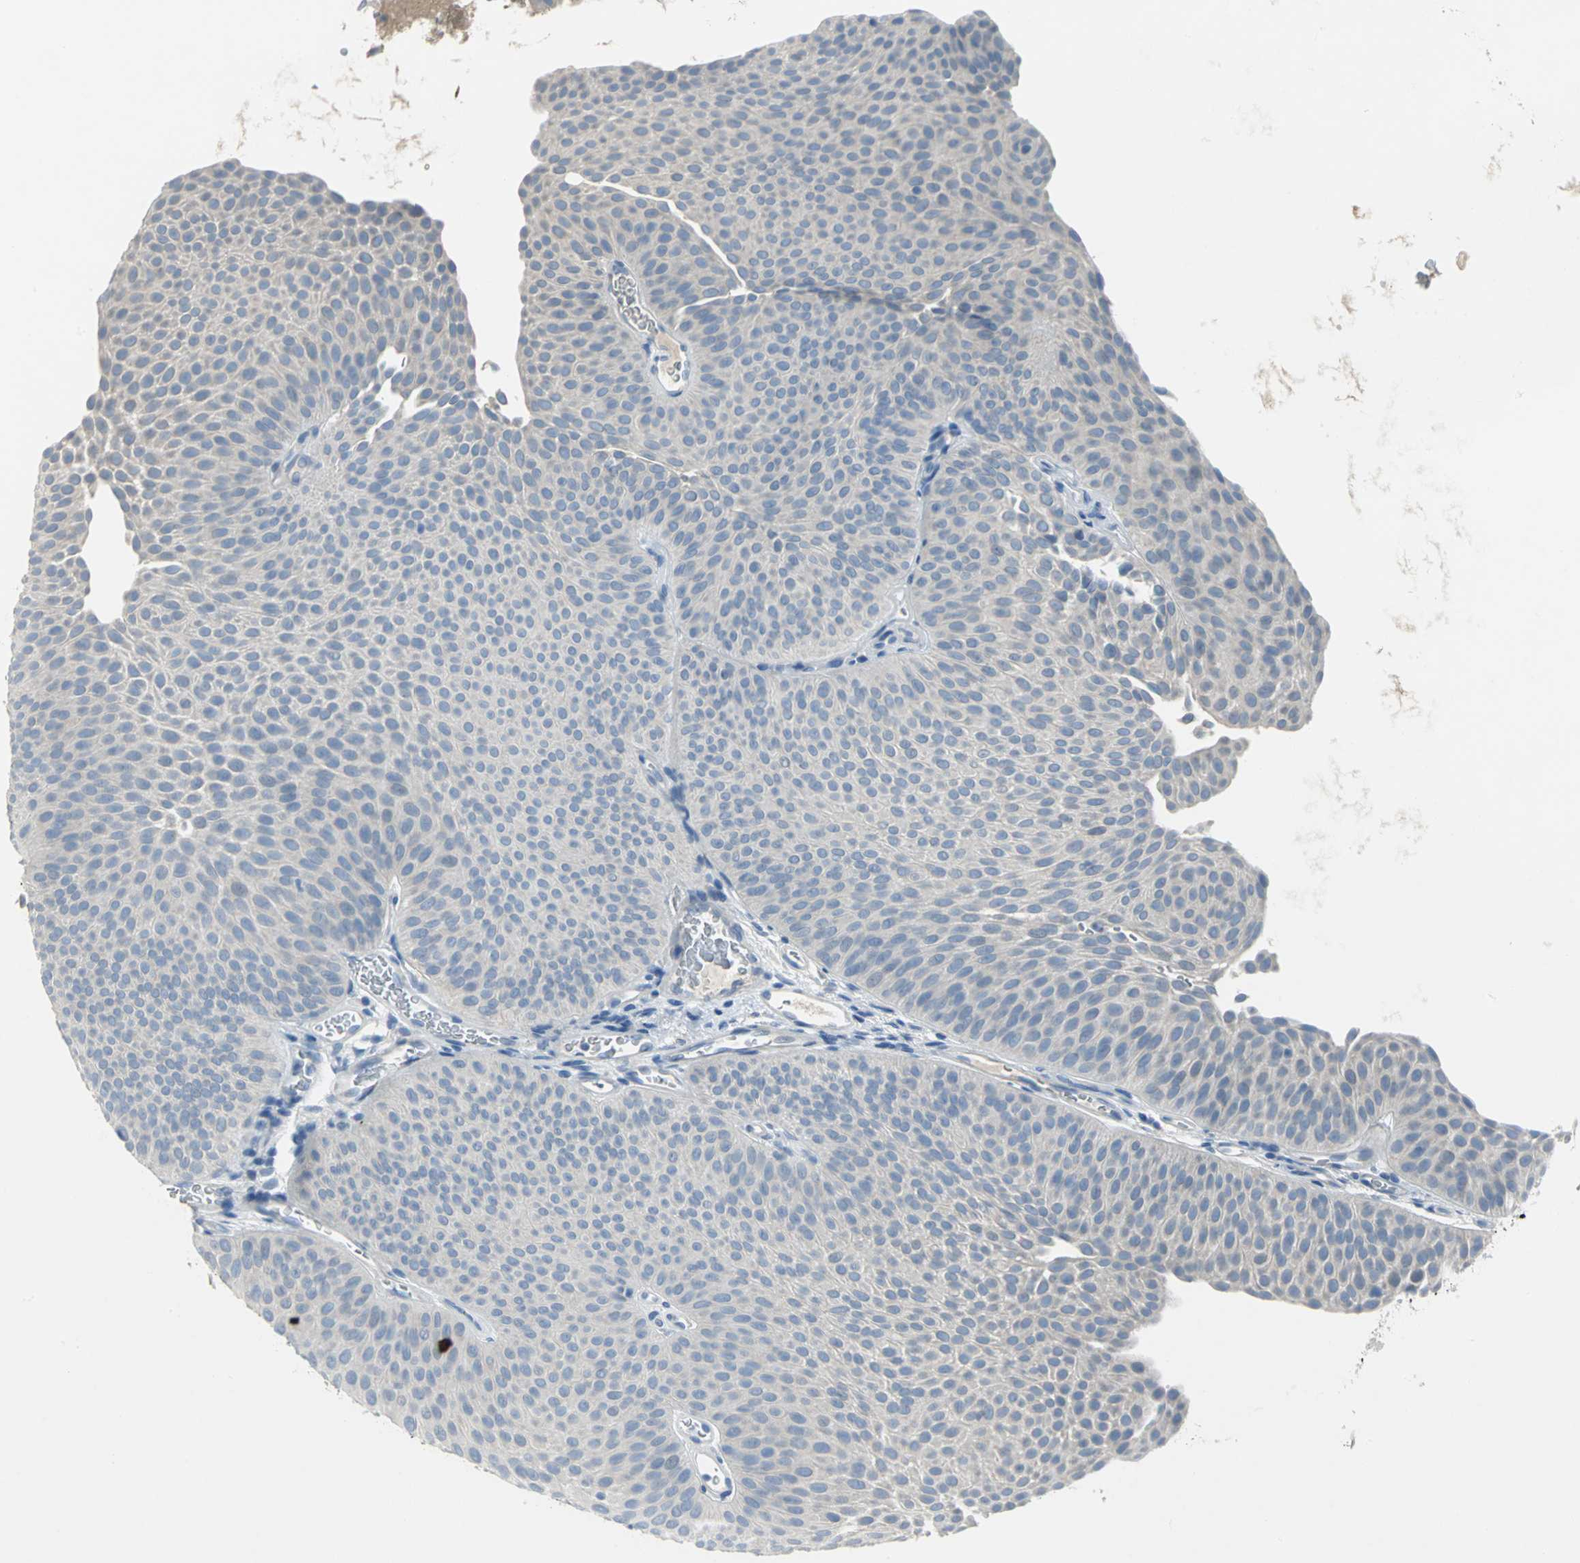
{"staining": {"intensity": "negative", "quantity": "none", "location": "none"}, "tissue": "urothelial cancer", "cell_type": "Tumor cells", "image_type": "cancer", "snomed": [{"axis": "morphology", "description": "Urothelial carcinoma, Low grade"}, {"axis": "topography", "description": "Urinary bladder"}], "caption": "Immunohistochemistry photomicrograph of urothelial cancer stained for a protein (brown), which shows no positivity in tumor cells.", "gene": "PTGDS", "patient": {"sex": "female", "age": 60}}